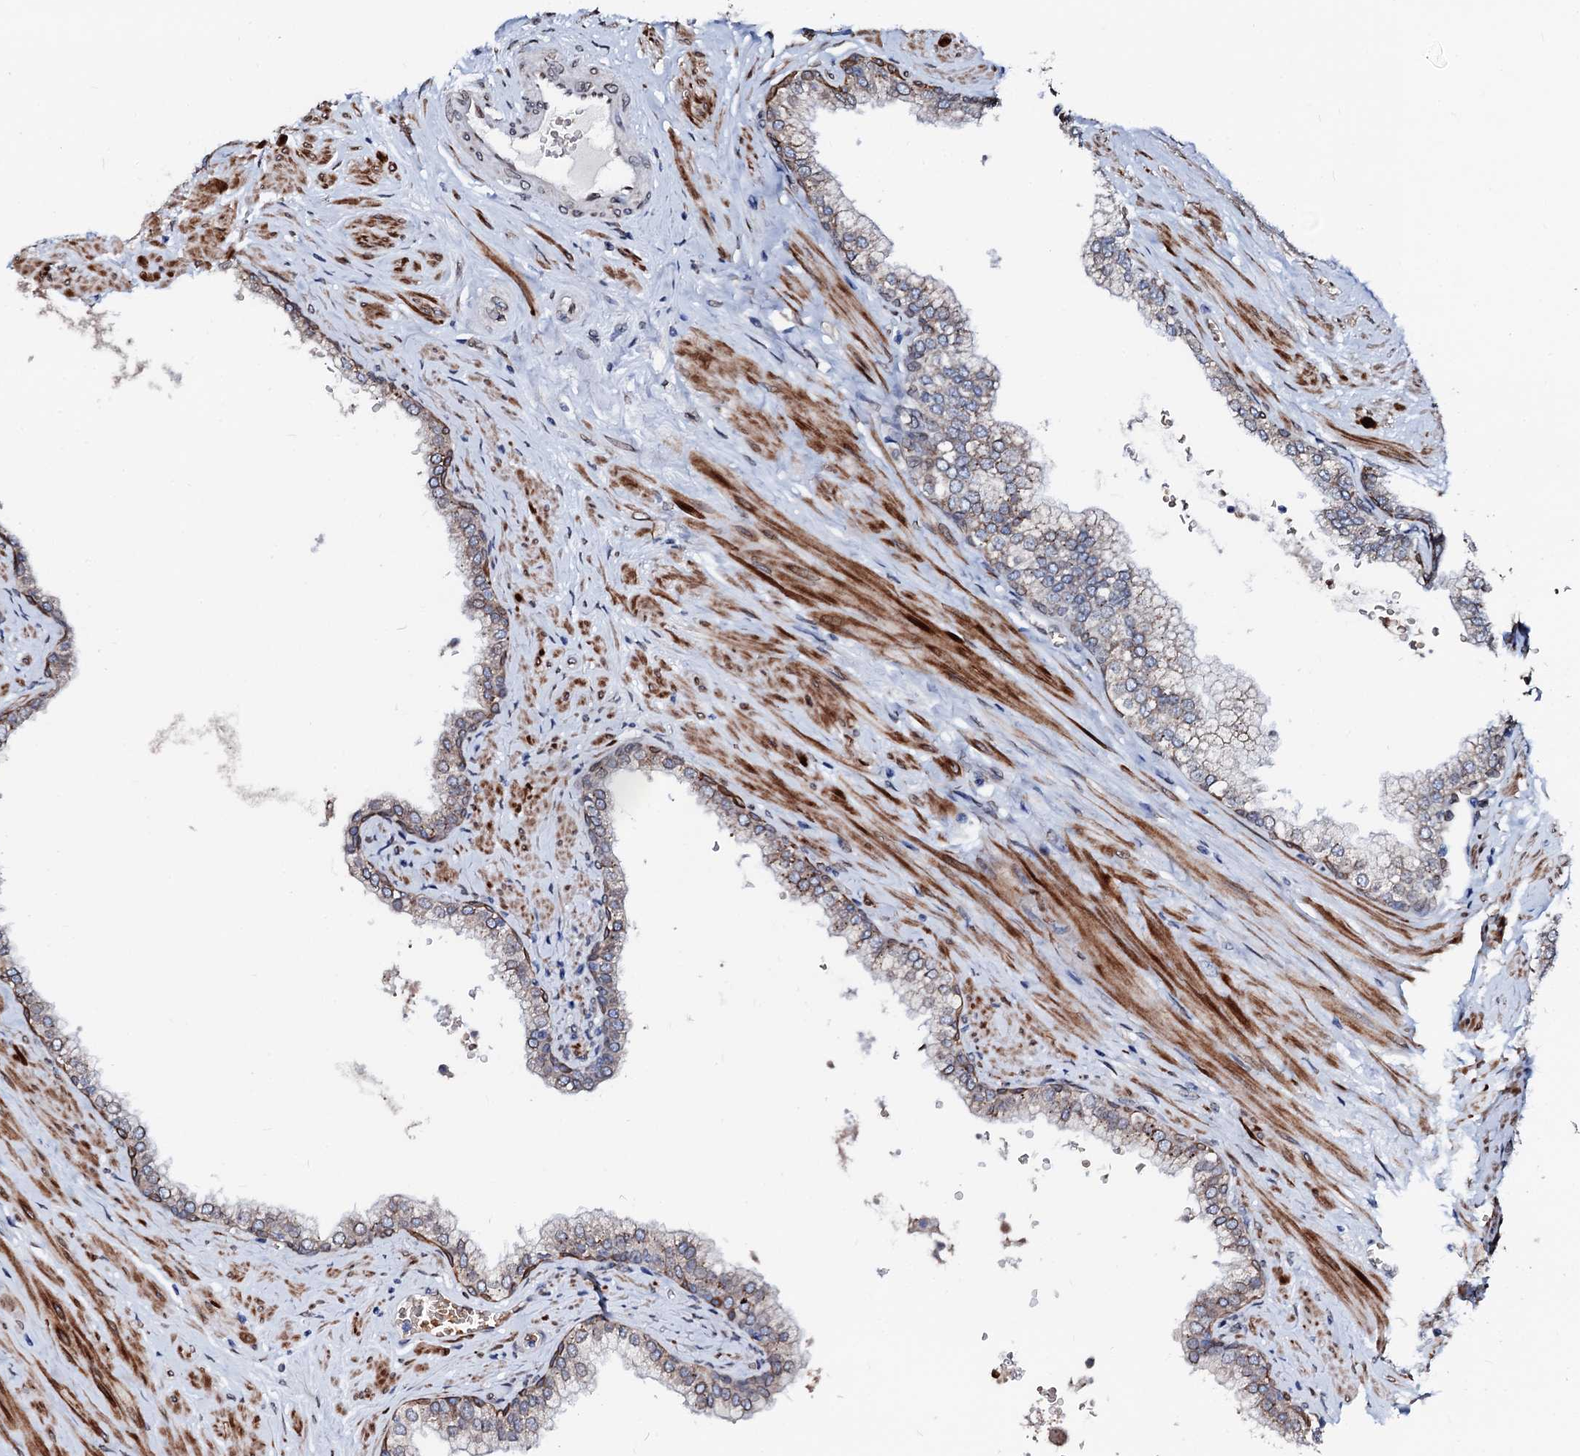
{"staining": {"intensity": "weak", "quantity": "25%-75%", "location": "cytoplasmic/membranous"}, "tissue": "prostate", "cell_type": "Glandular cells", "image_type": "normal", "snomed": [{"axis": "morphology", "description": "Normal tissue, NOS"}, {"axis": "morphology", "description": "Urothelial carcinoma, Low grade"}, {"axis": "topography", "description": "Urinary bladder"}, {"axis": "topography", "description": "Prostate"}], "caption": "Protein staining of unremarkable prostate displays weak cytoplasmic/membranous expression in approximately 25%-75% of glandular cells.", "gene": "NRP2", "patient": {"sex": "male", "age": 60}}